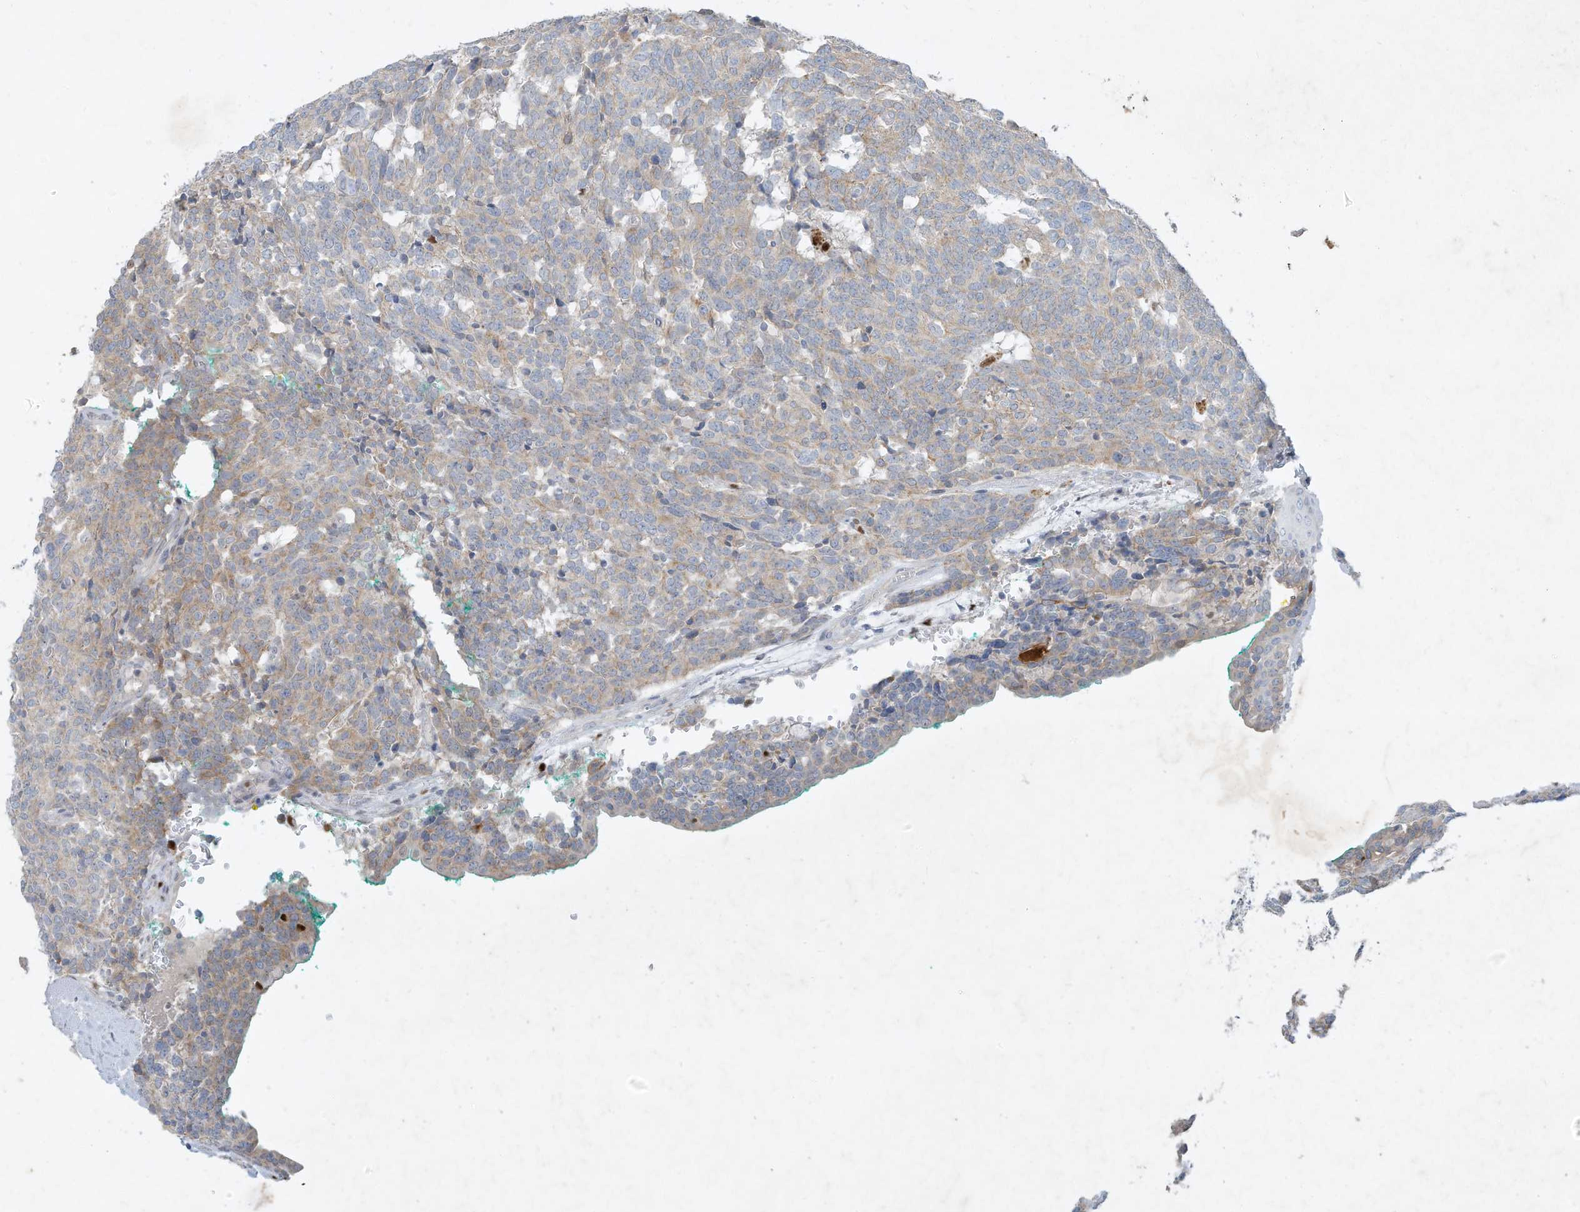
{"staining": {"intensity": "weak", "quantity": ">75%", "location": "cytoplasmic/membranous"}, "tissue": "carcinoid", "cell_type": "Tumor cells", "image_type": "cancer", "snomed": [{"axis": "morphology", "description": "Carcinoid, malignant, NOS"}, {"axis": "topography", "description": "Lung"}], "caption": "Protein expression analysis of carcinoid reveals weak cytoplasmic/membranous expression in about >75% of tumor cells.", "gene": "TUBE1", "patient": {"sex": "female", "age": 46}}